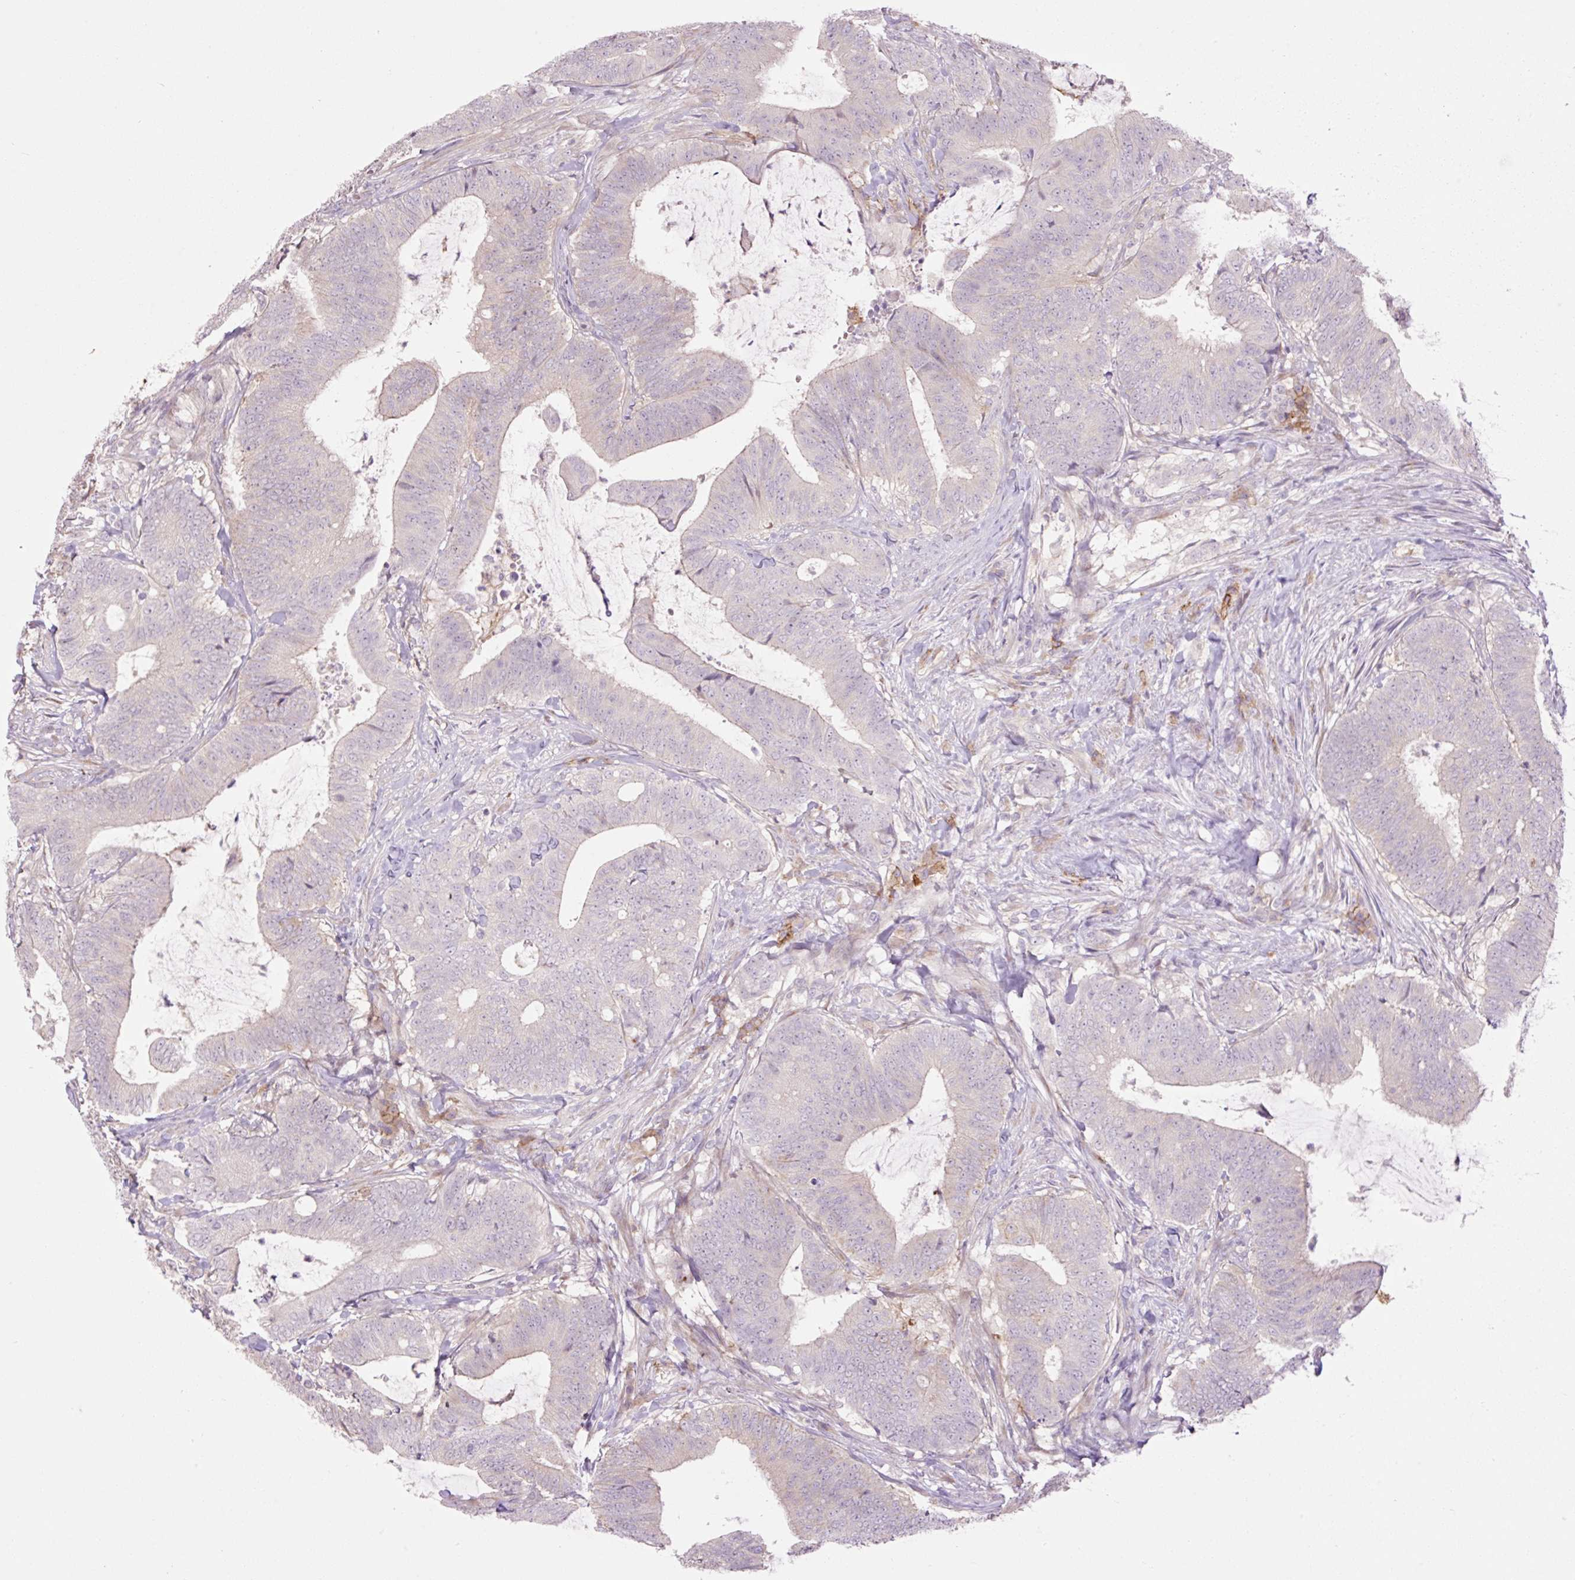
{"staining": {"intensity": "negative", "quantity": "none", "location": "none"}, "tissue": "colorectal cancer", "cell_type": "Tumor cells", "image_type": "cancer", "snomed": [{"axis": "morphology", "description": "Adenocarcinoma, NOS"}, {"axis": "topography", "description": "Colon"}], "caption": "IHC of adenocarcinoma (colorectal) displays no positivity in tumor cells.", "gene": "GRID2", "patient": {"sex": "female", "age": 43}}